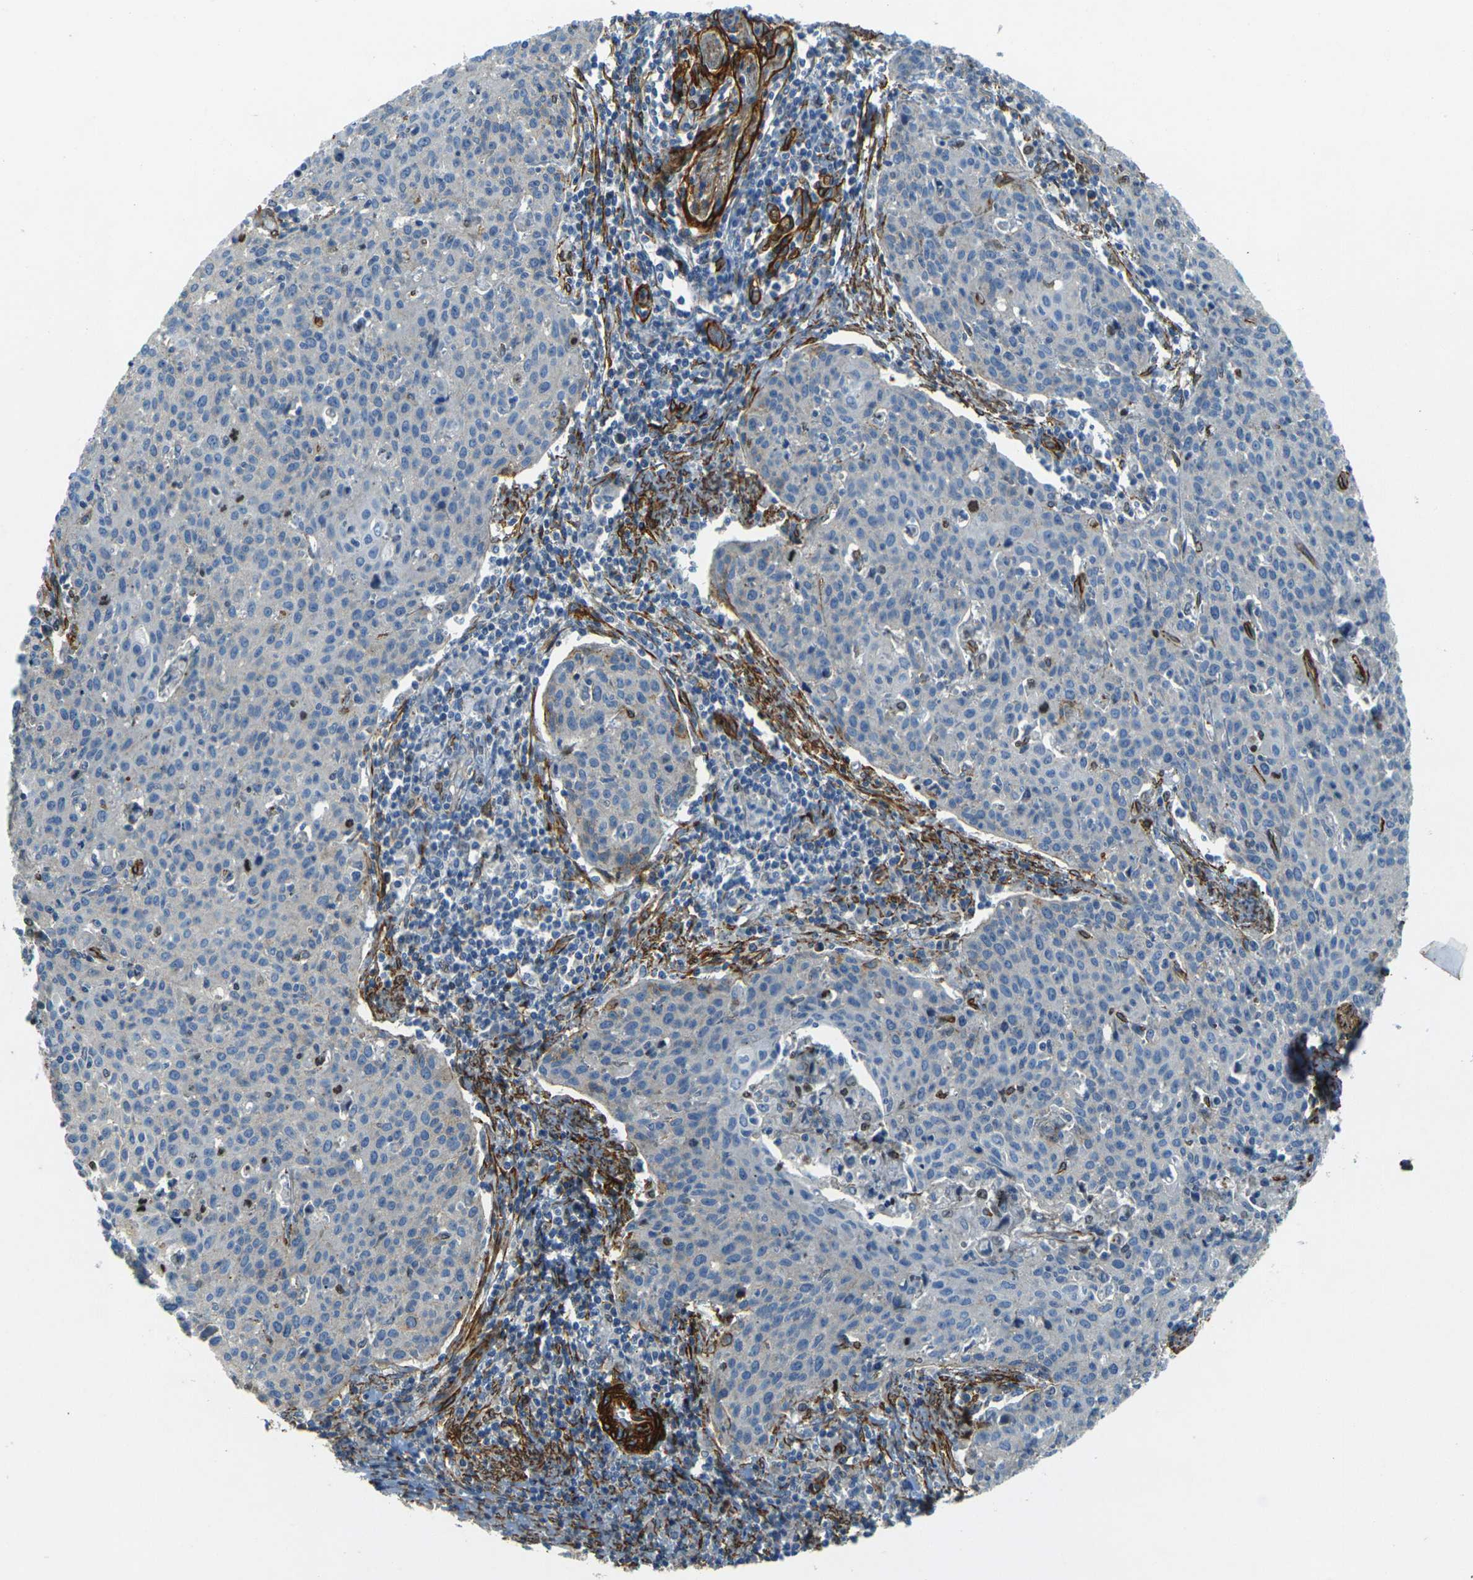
{"staining": {"intensity": "negative", "quantity": "none", "location": "none"}, "tissue": "cervical cancer", "cell_type": "Tumor cells", "image_type": "cancer", "snomed": [{"axis": "morphology", "description": "Squamous cell carcinoma, NOS"}, {"axis": "topography", "description": "Cervix"}], "caption": "IHC micrograph of neoplastic tissue: human squamous cell carcinoma (cervical) stained with DAB demonstrates no significant protein staining in tumor cells.", "gene": "EPHA7", "patient": {"sex": "female", "age": 38}}